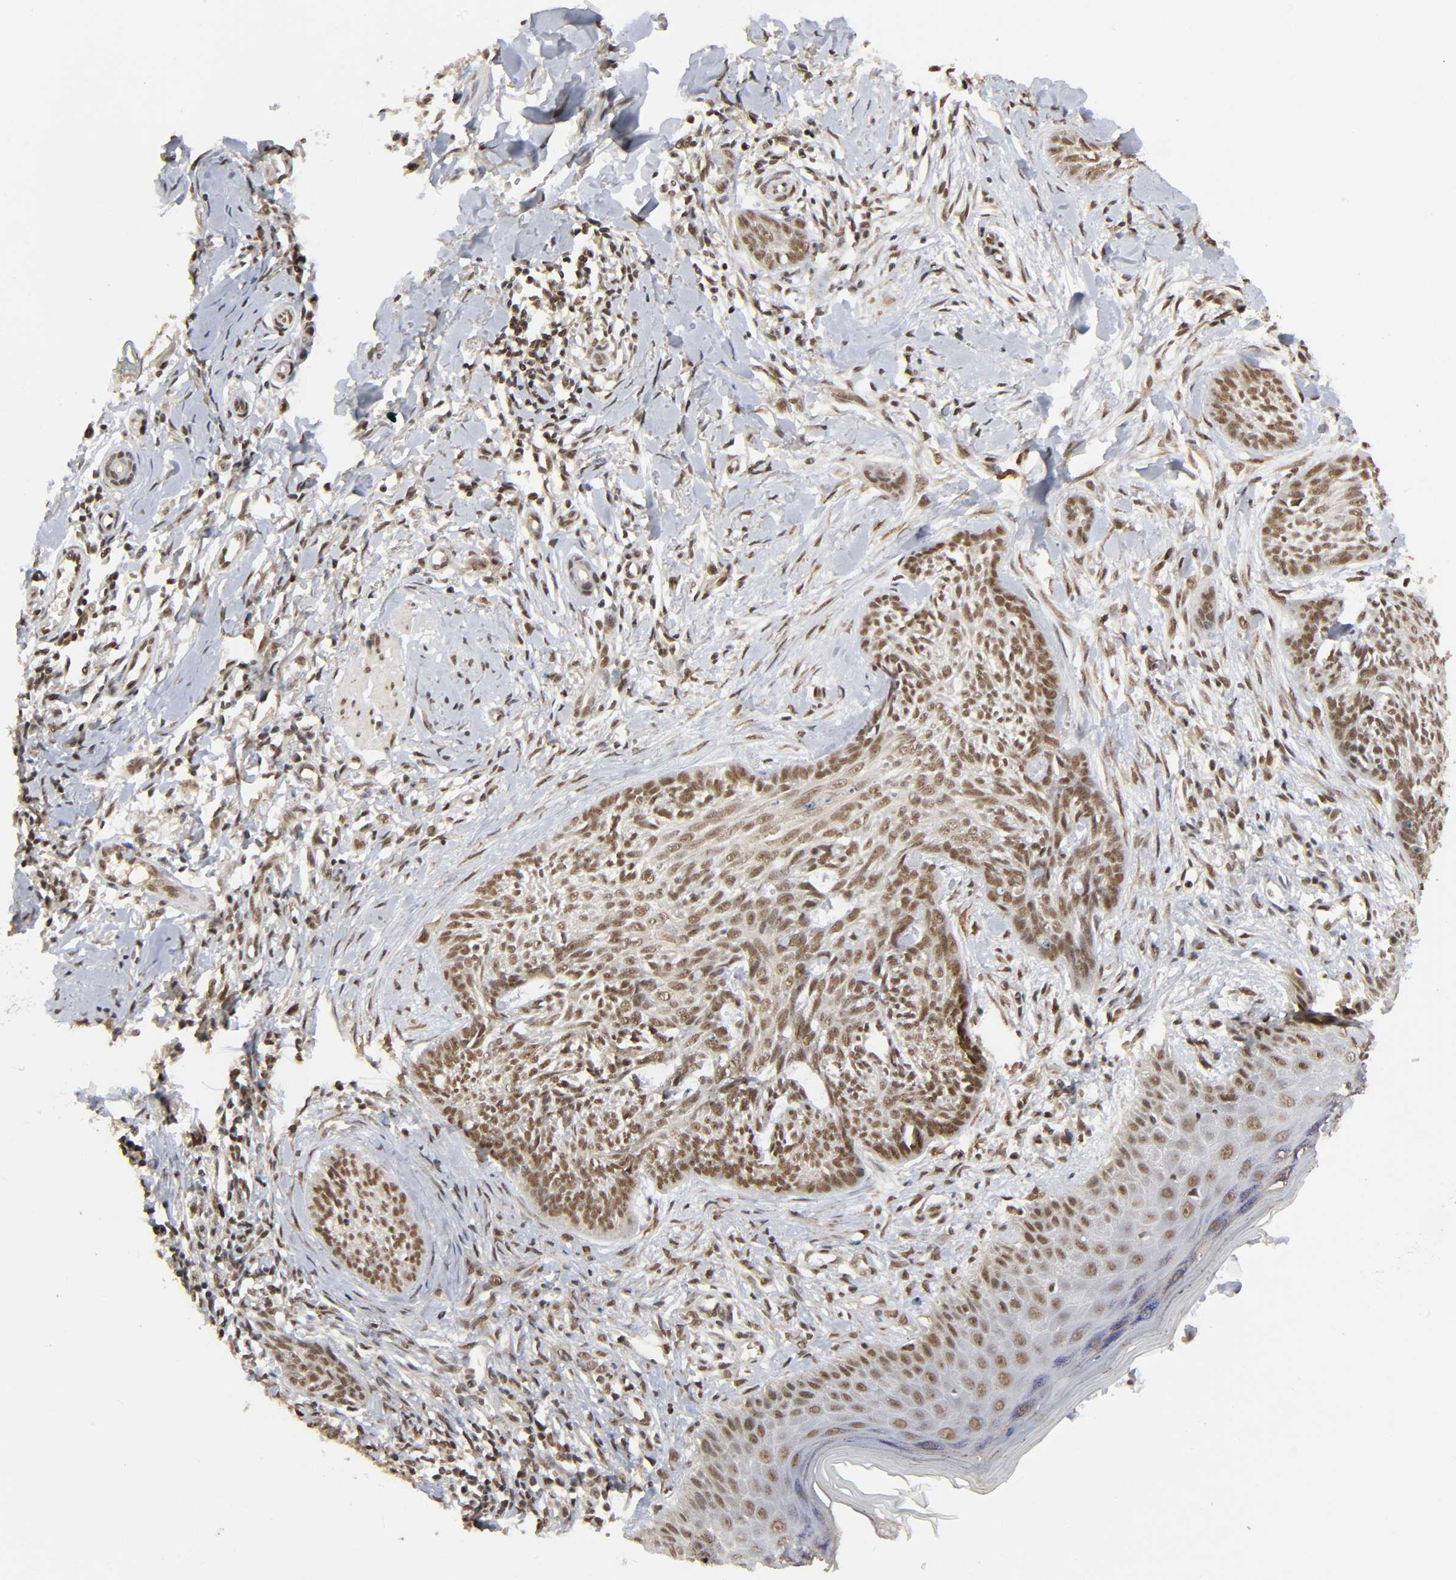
{"staining": {"intensity": "moderate", "quantity": ">75%", "location": "cytoplasmic/membranous,nuclear"}, "tissue": "skin cancer", "cell_type": "Tumor cells", "image_type": "cancer", "snomed": [{"axis": "morphology", "description": "Normal tissue, NOS"}, {"axis": "morphology", "description": "Basal cell carcinoma"}, {"axis": "topography", "description": "Skin"}], "caption": "A micrograph showing moderate cytoplasmic/membranous and nuclear expression in approximately >75% of tumor cells in basal cell carcinoma (skin), as visualized by brown immunohistochemical staining.", "gene": "ZNF384", "patient": {"sex": "male", "age": 71}}